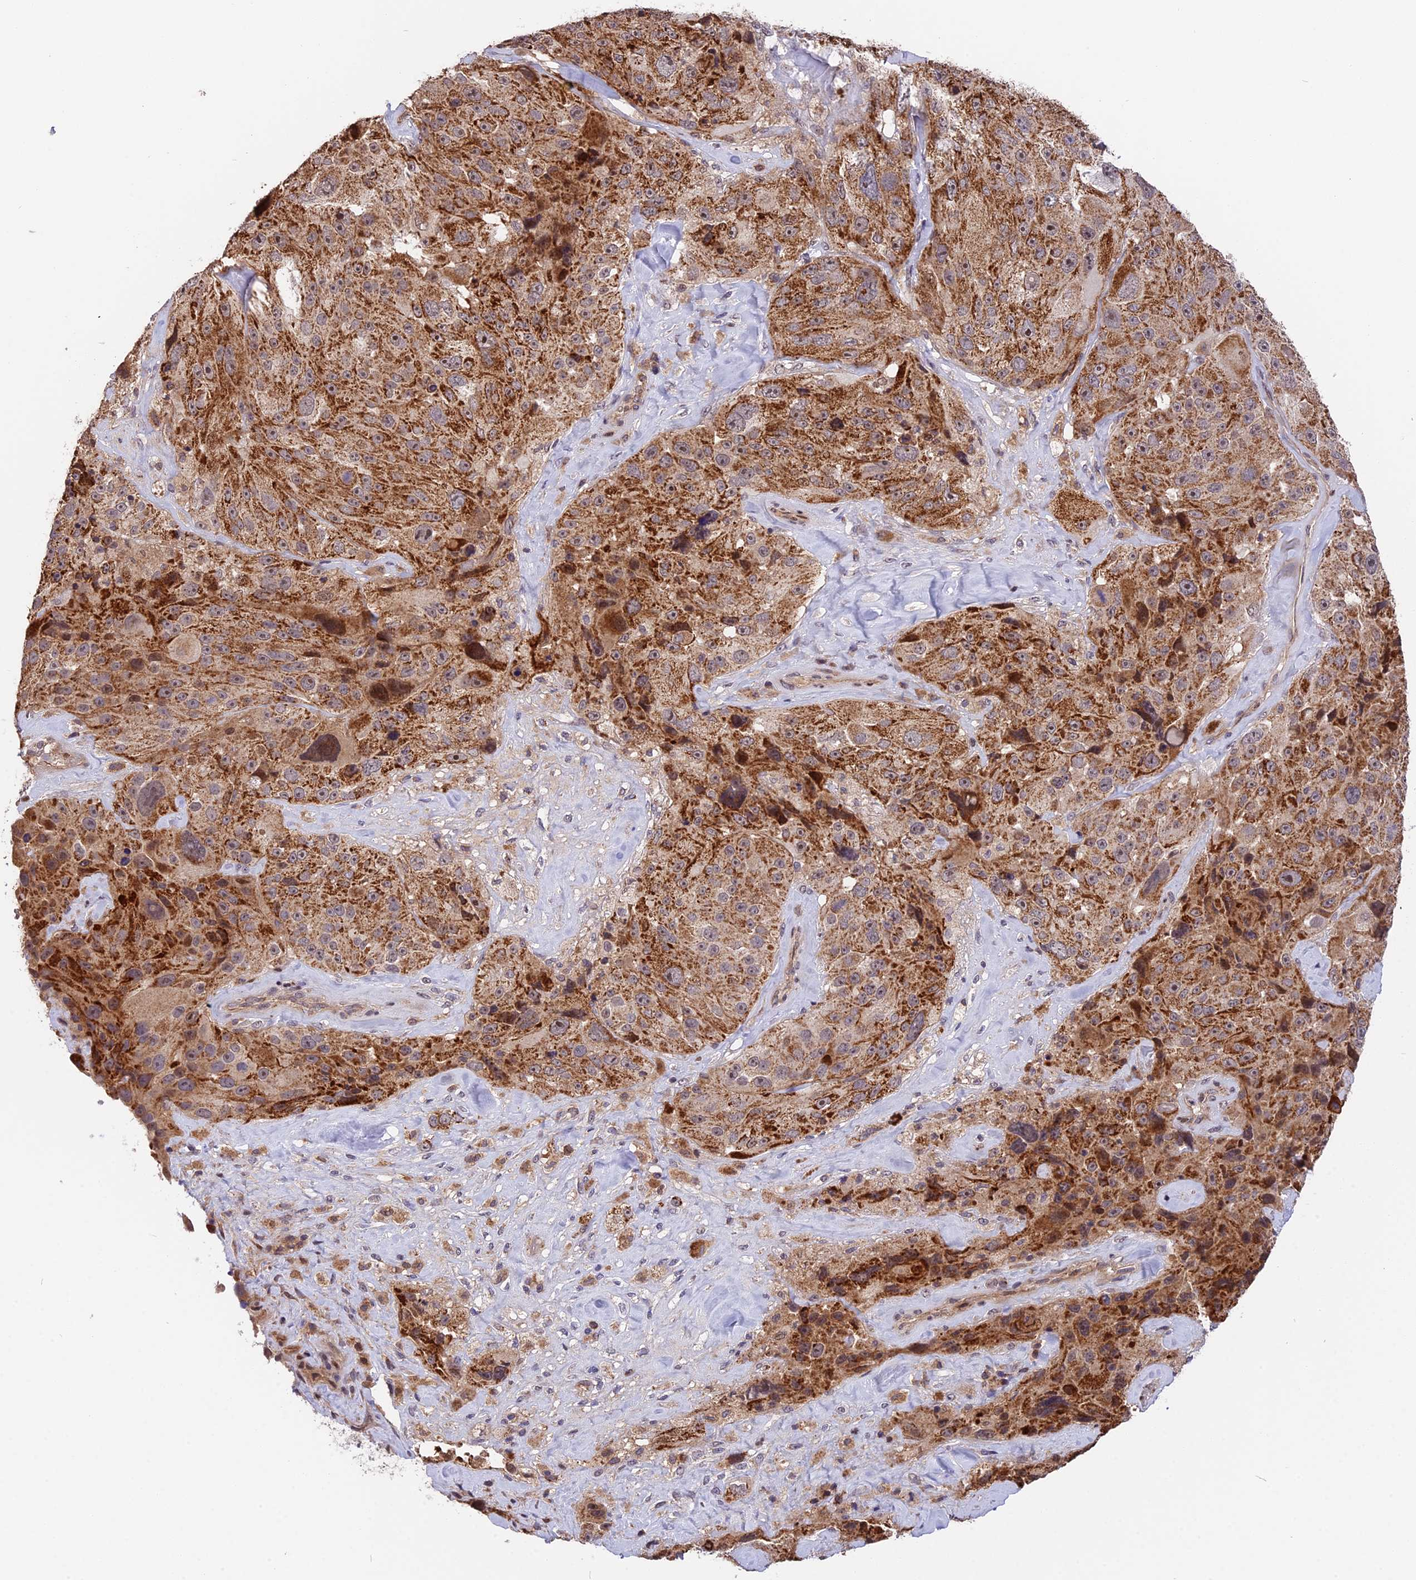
{"staining": {"intensity": "moderate", "quantity": ">75%", "location": "cytoplasmic/membranous"}, "tissue": "melanoma", "cell_type": "Tumor cells", "image_type": "cancer", "snomed": [{"axis": "morphology", "description": "Malignant melanoma, Metastatic site"}, {"axis": "topography", "description": "Lymph node"}], "caption": "Malignant melanoma (metastatic site) was stained to show a protein in brown. There is medium levels of moderate cytoplasmic/membranous staining in about >75% of tumor cells.", "gene": "RERGL", "patient": {"sex": "male", "age": 62}}